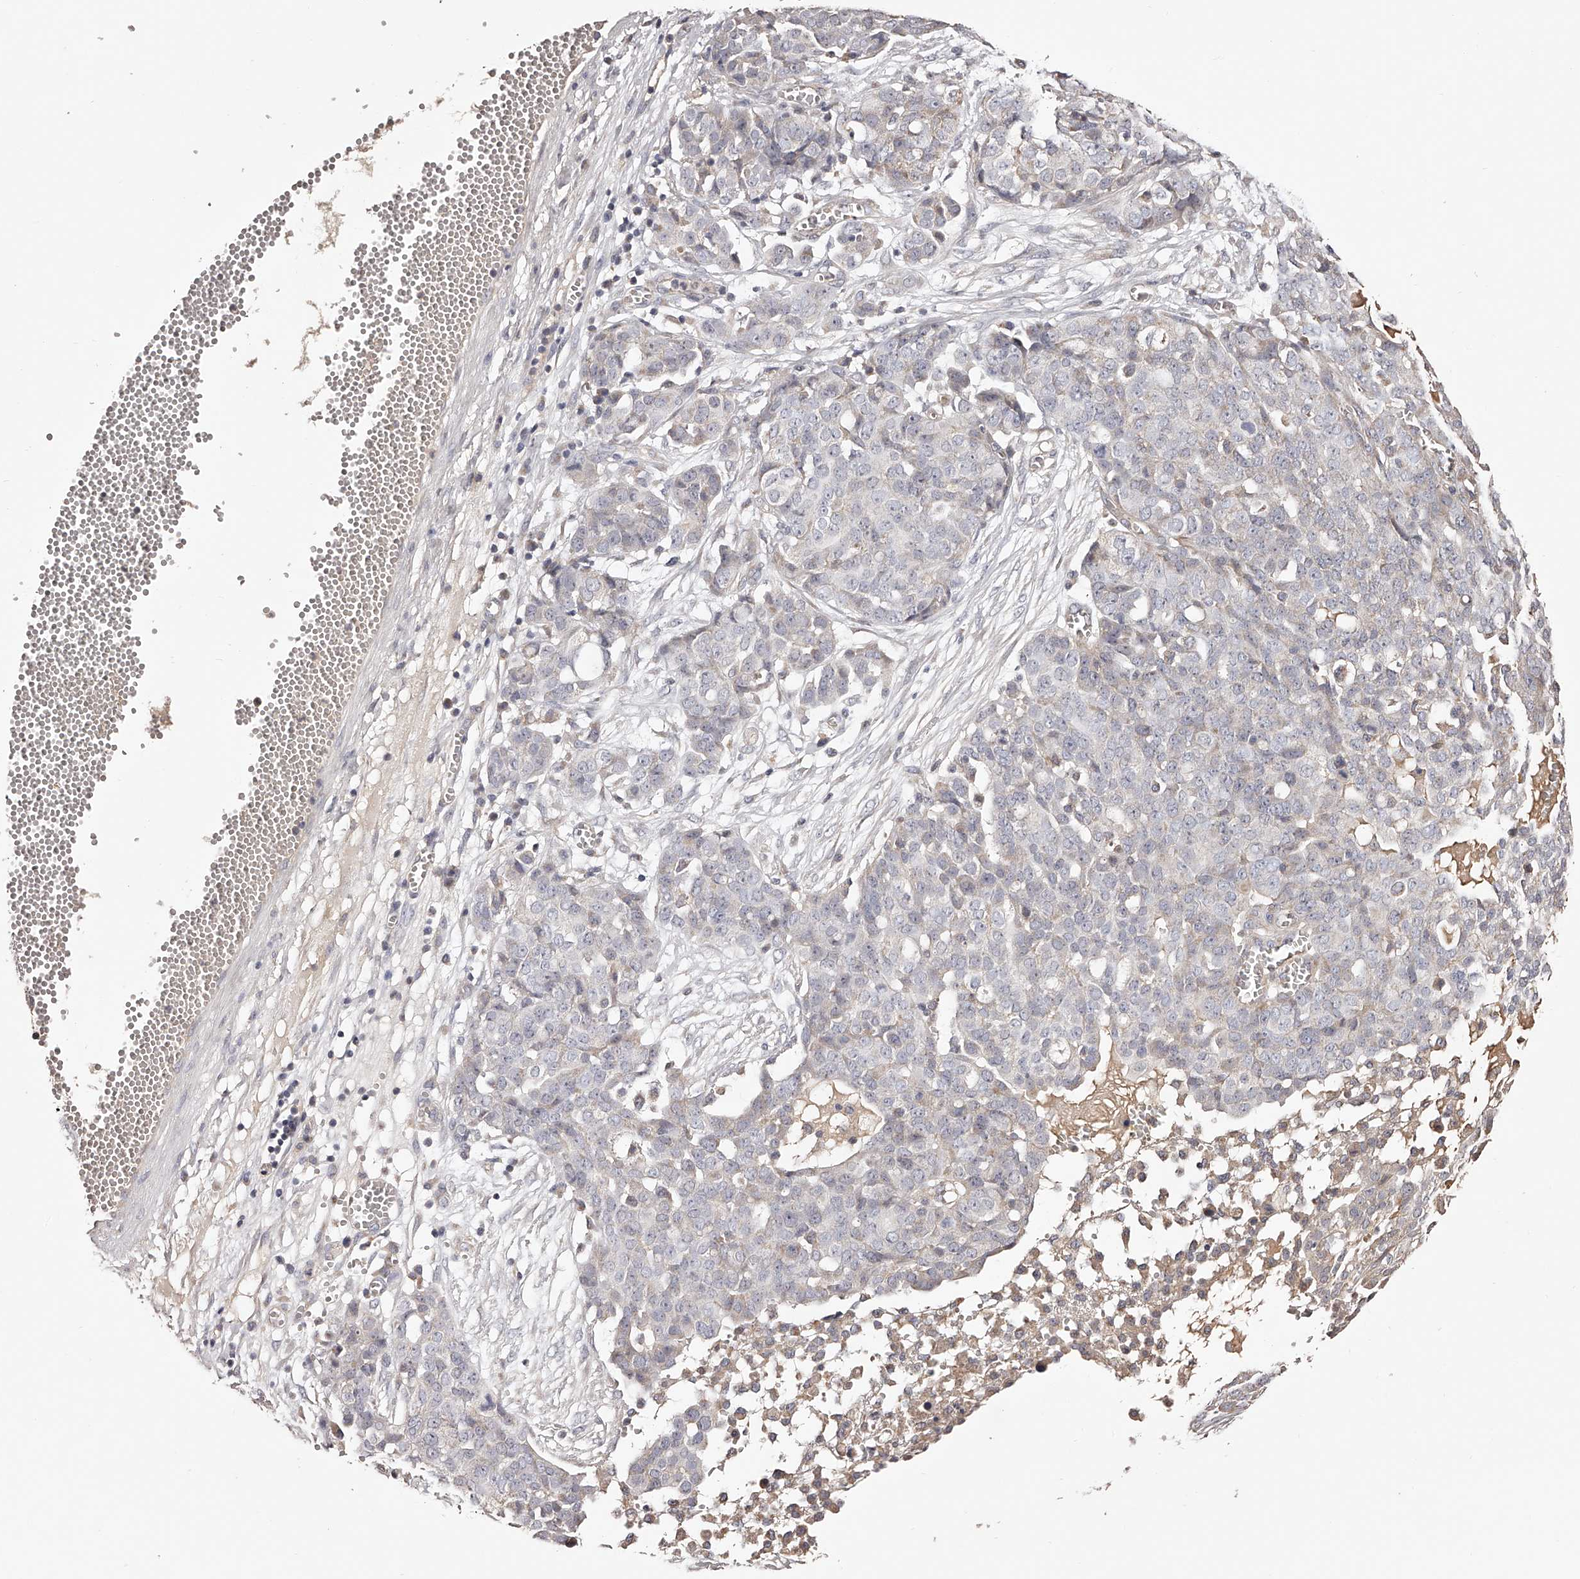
{"staining": {"intensity": "negative", "quantity": "none", "location": "none"}, "tissue": "ovarian cancer", "cell_type": "Tumor cells", "image_type": "cancer", "snomed": [{"axis": "morphology", "description": "Cystadenocarcinoma, serous, NOS"}, {"axis": "topography", "description": "Soft tissue"}, {"axis": "topography", "description": "Ovary"}], "caption": "Tumor cells show no significant positivity in ovarian serous cystadenocarcinoma. Brightfield microscopy of IHC stained with DAB (brown) and hematoxylin (blue), captured at high magnification.", "gene": "USP21", "patient": {"sex": "female", "age": 57}}